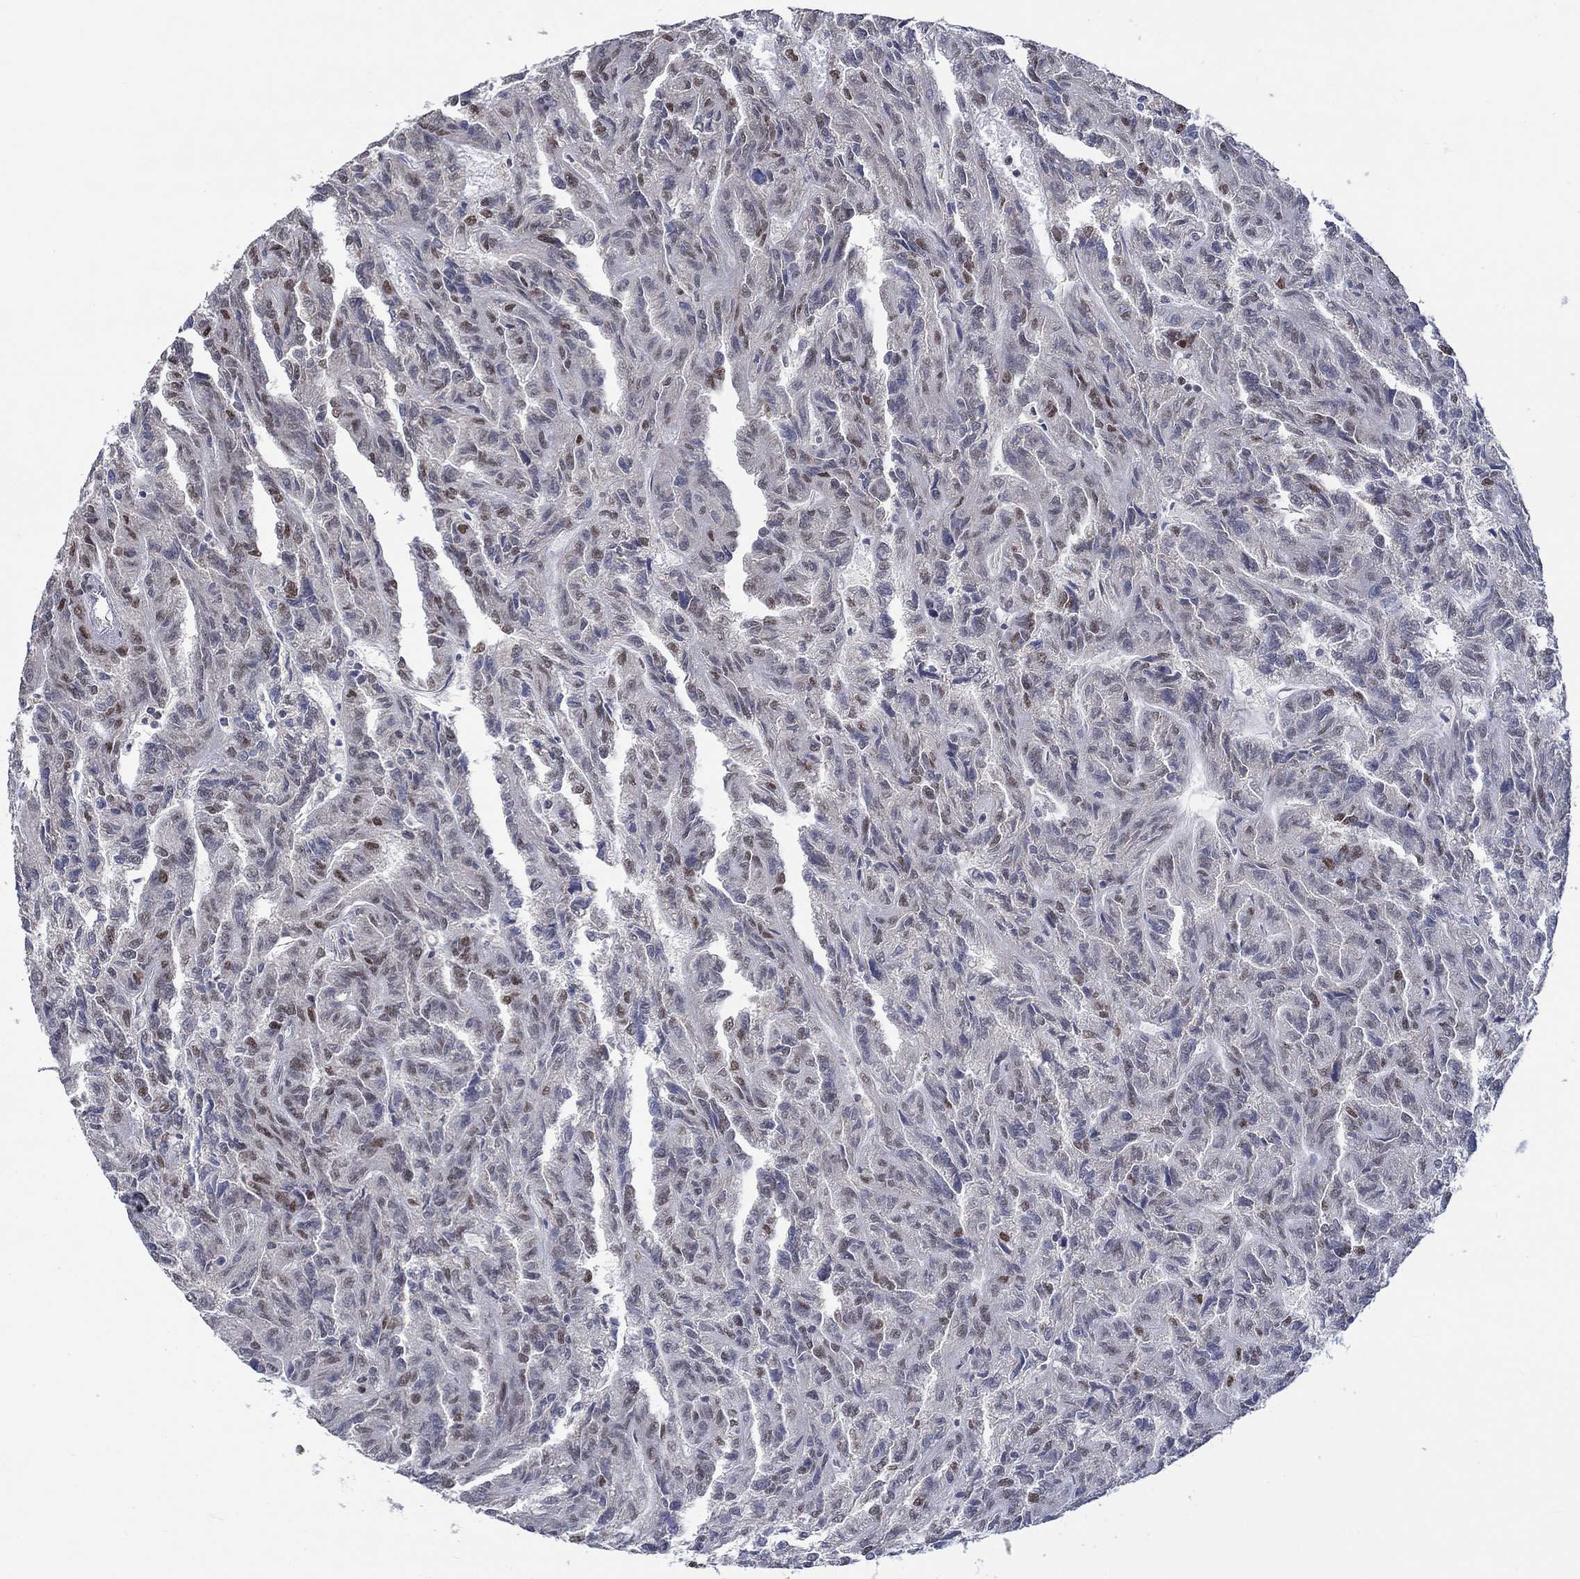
{"staining": {"intensity": "moderate", "quantity": "<25%", "location": "nuclear"}, "tissue": "renal cancer", "cell_type": "Tumor cells", "image_type": "cancer", "snomed": [{"axis": "morphology", "description": "Adenocarcinoma, NOS"}, {"axis": "topography", "description": "Kidney"}], "caption": "Brown immunohistochemical staining in human adenocarcinoma (renal) exhibits moderate nuclear expression in approximately <25% of tumor cells.", "gene": "HTN1", "patient": {"sex": "male", "age": 79}}